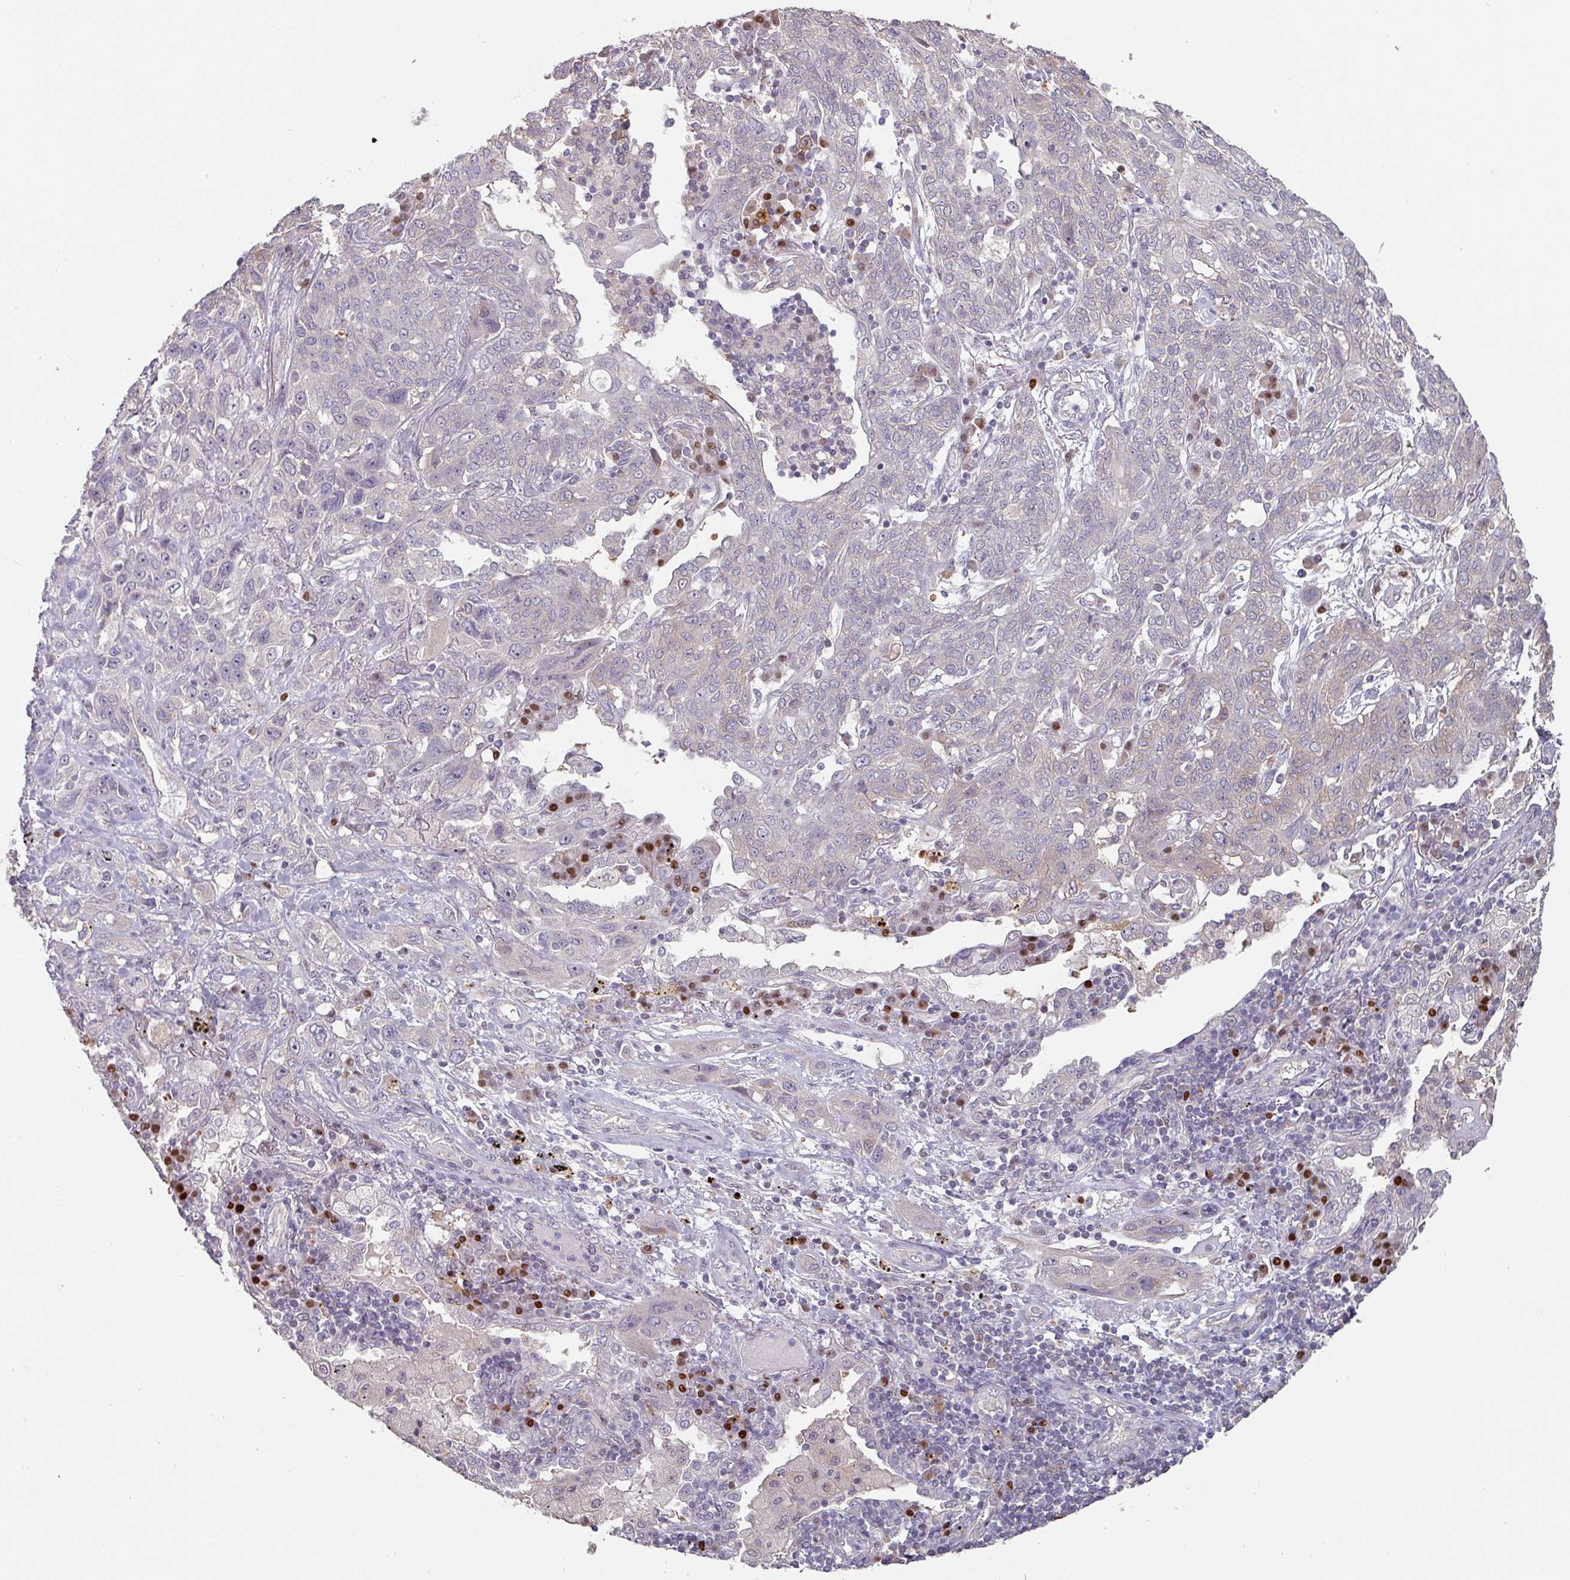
{"staining": {"intensity": "negative", "quantity": "none", "location": "none"}, "tissue": "lung cancer", "cell_type": "Tumor cells", "image_type": "cancer", "snomed": [{"axis": "morphology", "description": "Squamous cell carcinoma, NOS"}, {"axis": "topography", "description": "Lung"}], "caption": "Immunohistochemical staining of squamous cell carcinoma (lung) reveals no significant staining in tumor cells. (DAB (3,3'-diaminobenzidine) immunohistochemistry with hematoxylin counter stain).", "gene": "ZBTB6", "patient": {"sex": "female", "age": 70}}